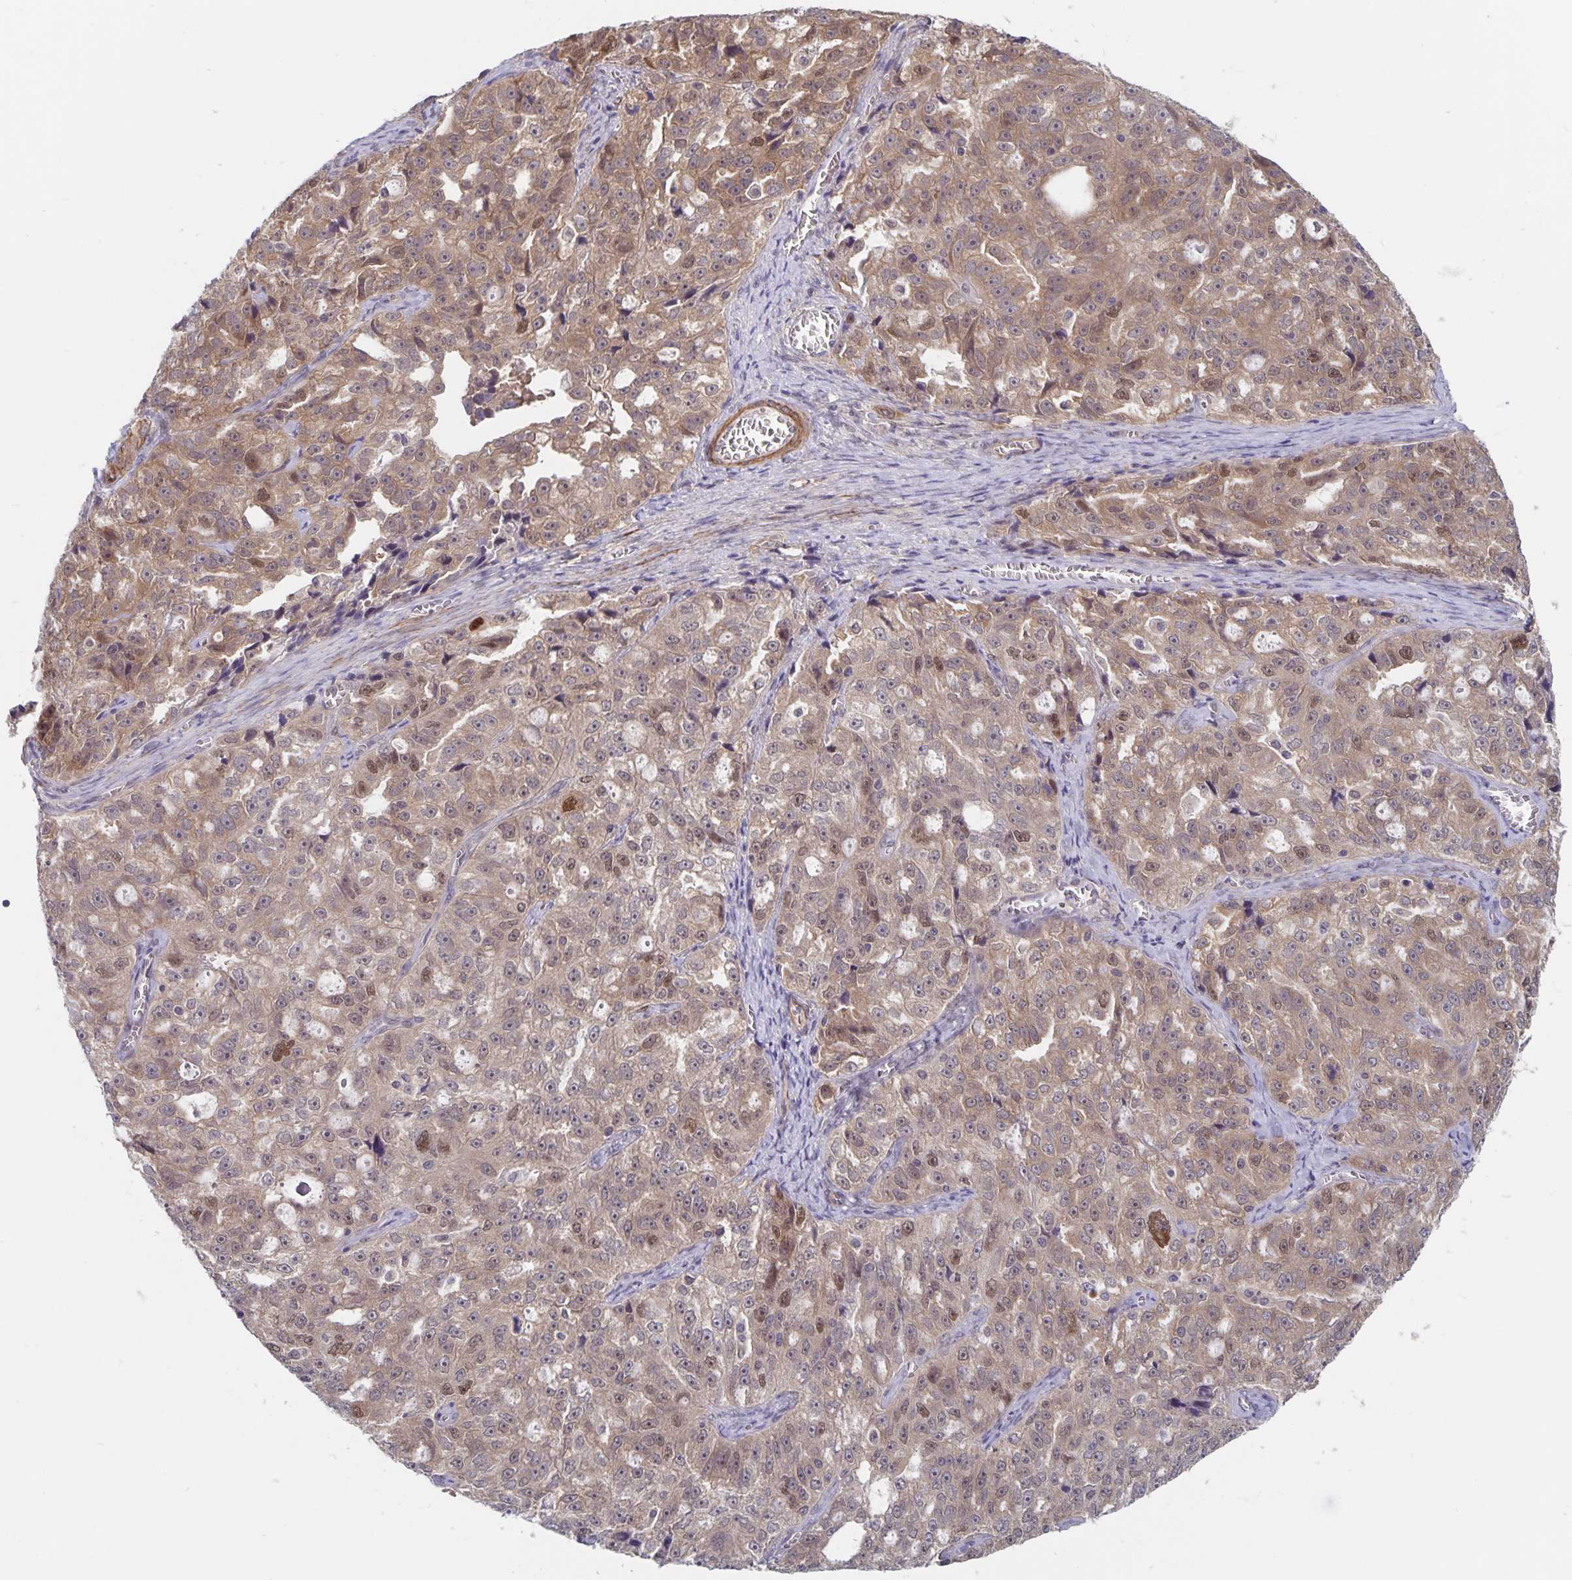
{"staining": {"intensity": "moderate", "quantity": ">75%", "location": "cytoplasmic/membranous,nuclear"}, "tissue": "ovarian cancer", "cell_type": "Tumor cells", "image_type": "cancer", "snomed": [{"axis": "morphology", "description": "Cystadenocarcinoma, serous, NOS"}, {"axis": "topography", "description": "Ovary"}], "caption": "Brown immunohistochemical staining in human ovarian cancer demonstrates moderate cytoplasmic/membranous and nuclear positivity in about >75% of tumor cells.", "gene": "BAG6", "patient": {"sex": "female", "age": 51}}